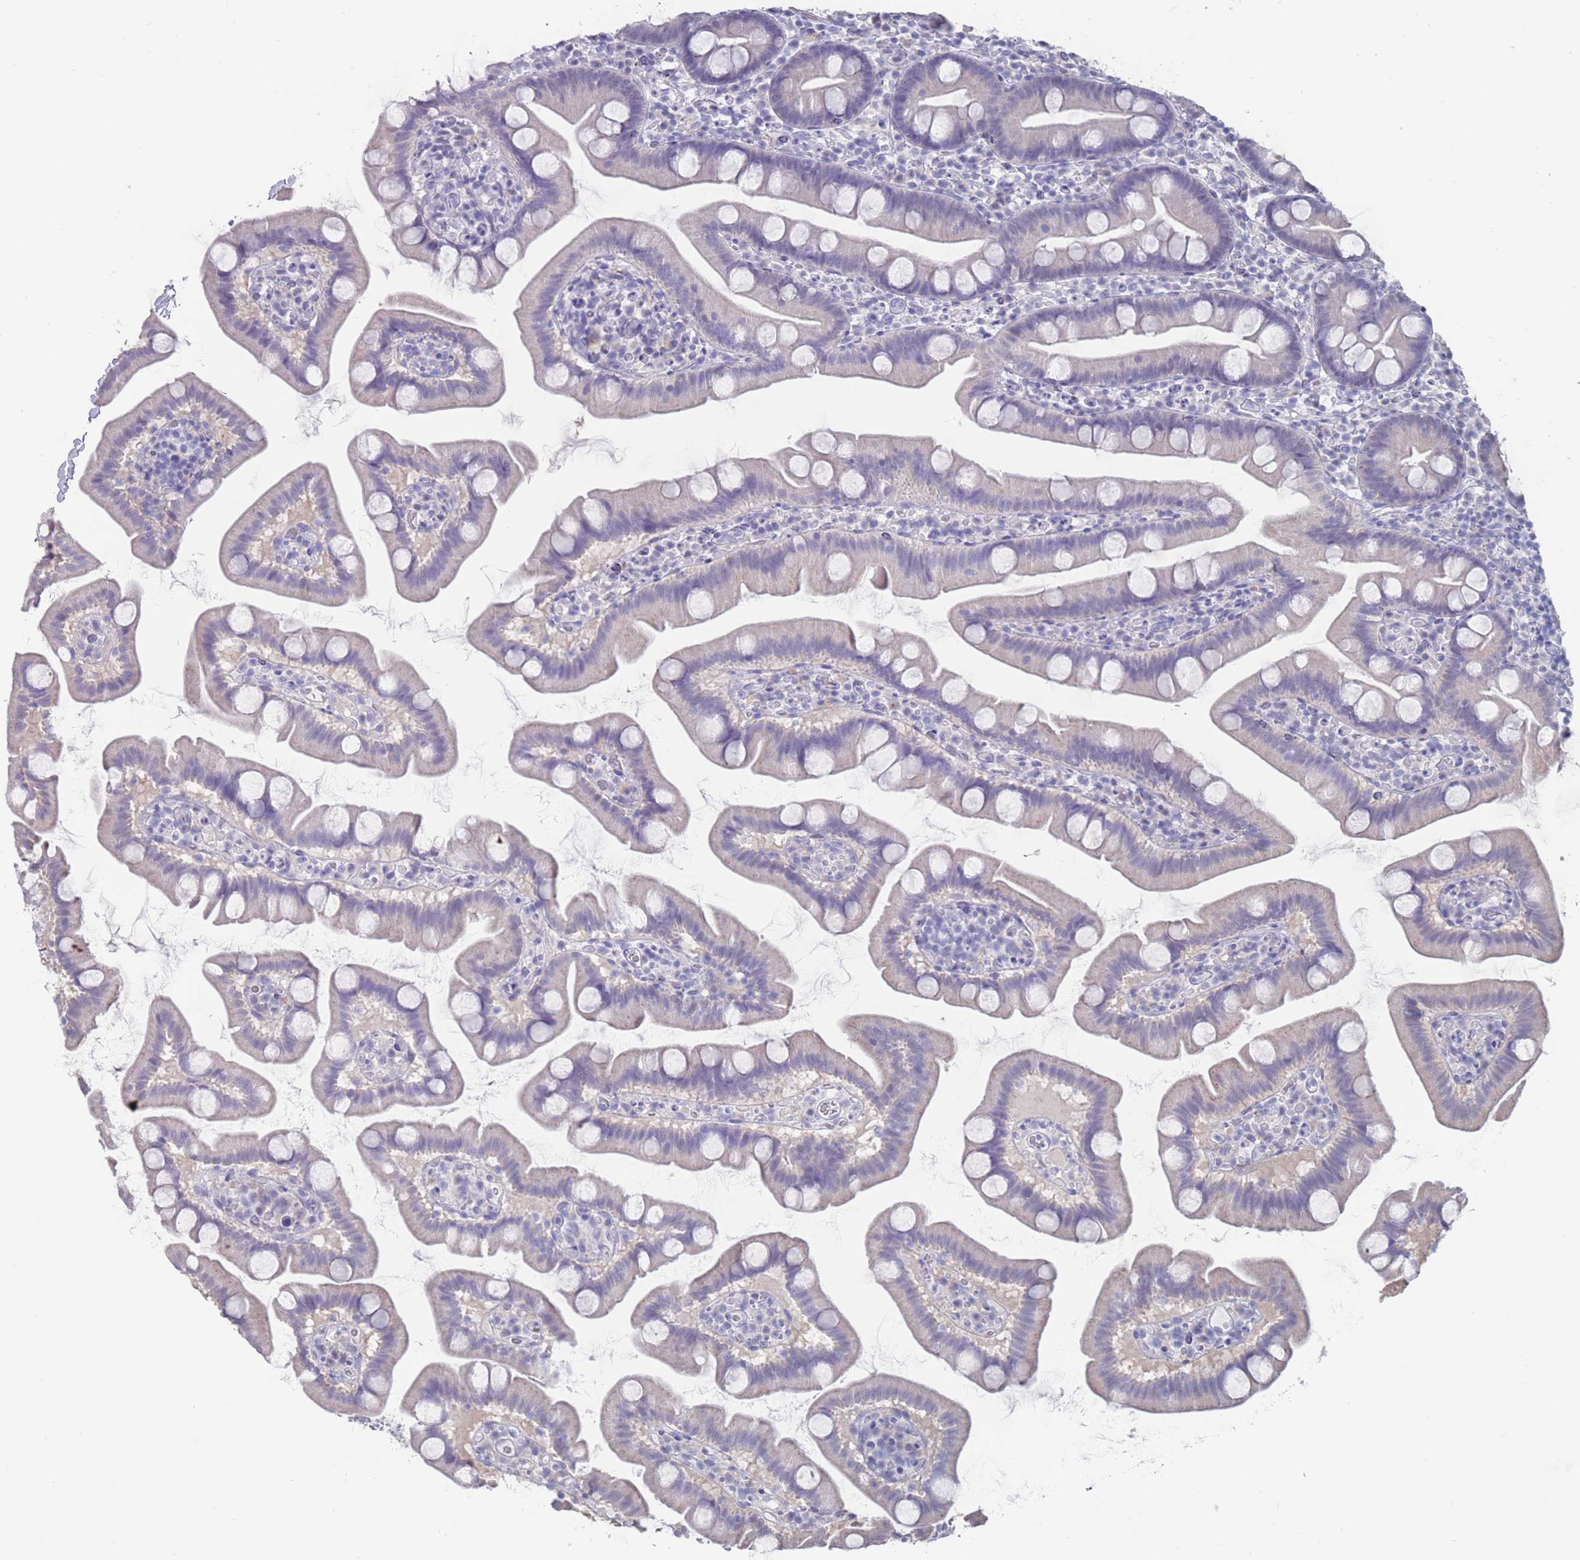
{"staining": {"intensity": "negative", "quantity": "none", "location": "none"}, "tissue": "small intestine", "cell_type": "Glandular cells", "image_type": "normal", "snomed": [{"axis": "morphology", "description": "Normal tissue, NOS"}, {"axis": "topography", "description": "Small intestine"}], "caption": "The micrograph demonstrates no significant staining in glandular cells of small intestine.", "gene": "CYP51A1", "patient": {"sex": "female", "age": 68}}